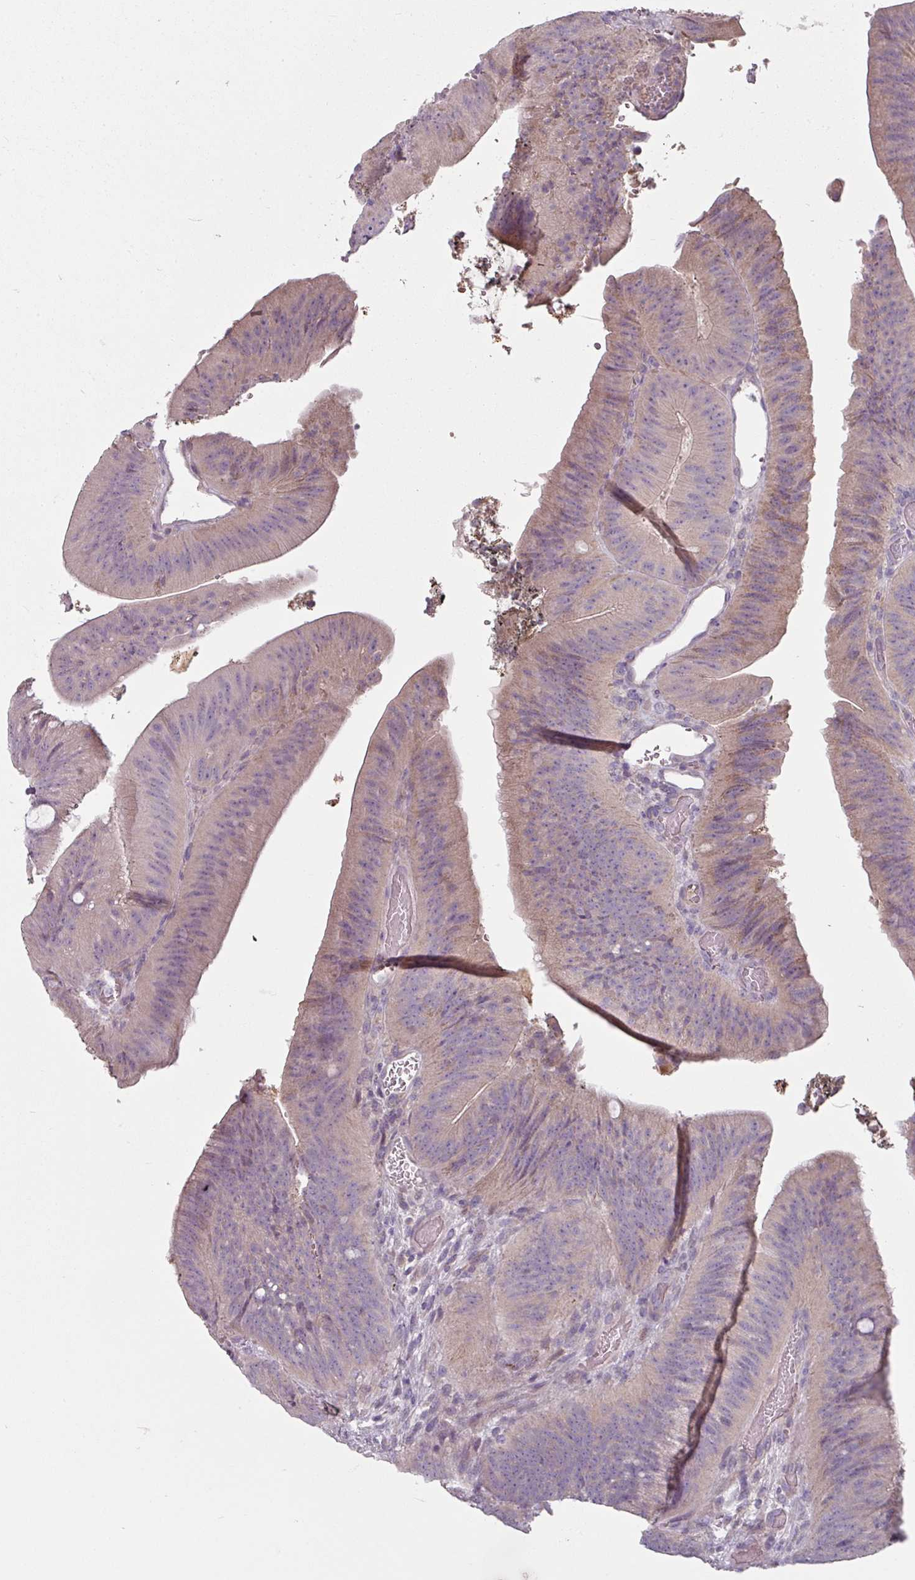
{"staining": {"intensity": "weak", "quantity": "25%-75%", "location": "cytoplasmic/membranous"}, "tissue": "colorectal cancer", "cell_type": "Tumor cells", "image_type": "cancer", "snomed": [{"axis": "morphology", "description": "Adenocarcinoma, NOS"}, {"axis": "topography", "description": "Colon"}], "caption": "Adenocarcinoma (colorectal) stained with immunohistochemistry (IHC) reveals weak cytoplasmic/membranous positivity in approximately 25%-75% of tumor cells. (Stains: DAB in brown, nuclei in blue, Microscopy: brightfield microscopy at high magnification).", "gene": "MTMR14", "patient": {"sex": "female", "age": 43}}